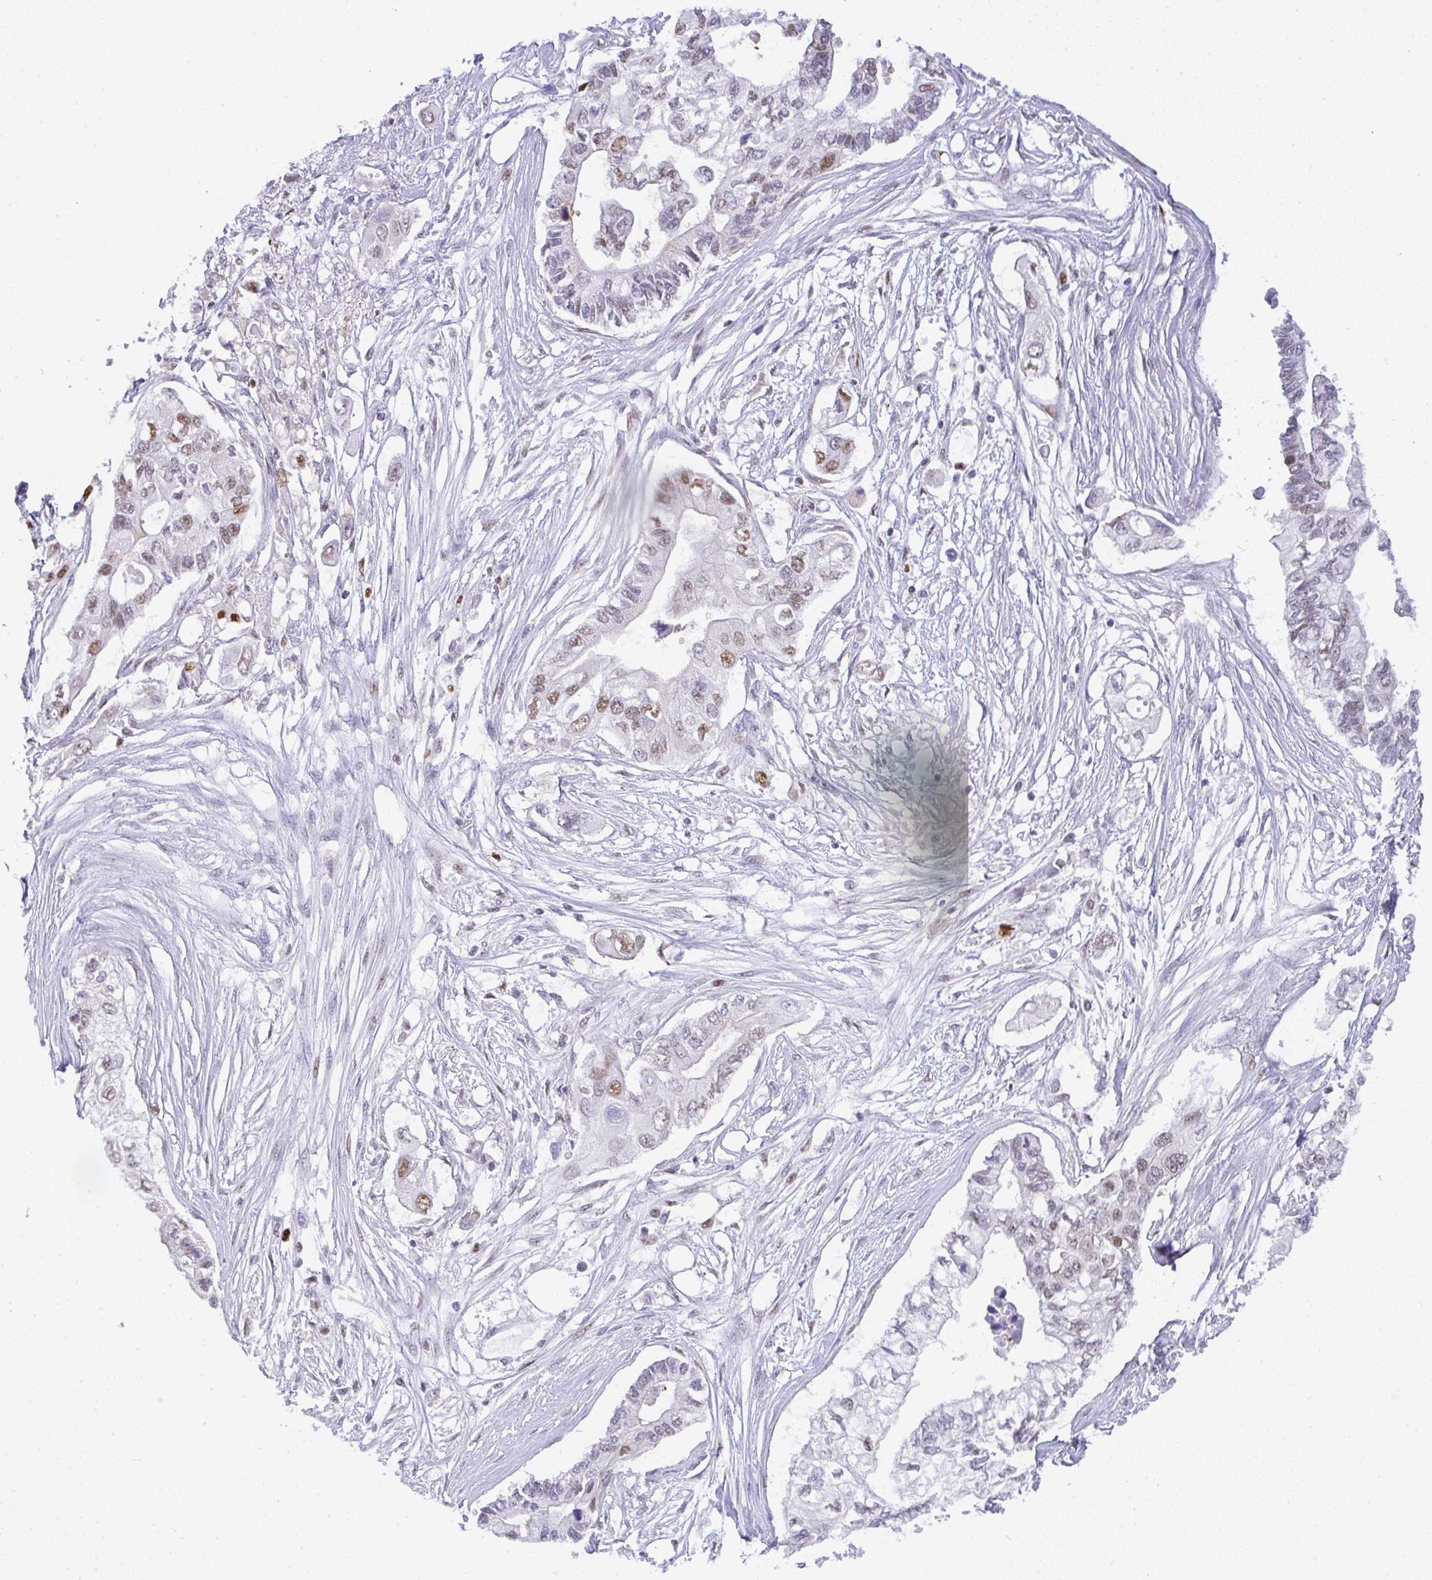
{"staining": {"intensity": "weak", "quantity": "25%-75%", "location": "nuclear"}, "tissue": "pancreatic cancer", "cell_type": "Tumor cells", "image_type": "cancer", "snomed": [{"axis": "morphology", "description": "Adenocarcinoma, NOS"}, {"axis": "topography", "description": "Pancreas"}], "caption": "Immunohistochemical staining of pancreatic adenocarcinoma displays weak nuclear protein staining in approximately 25%-75% of tumor cells.", "gene": "BBX", "patient": {"sex": "female", "age": 63}}